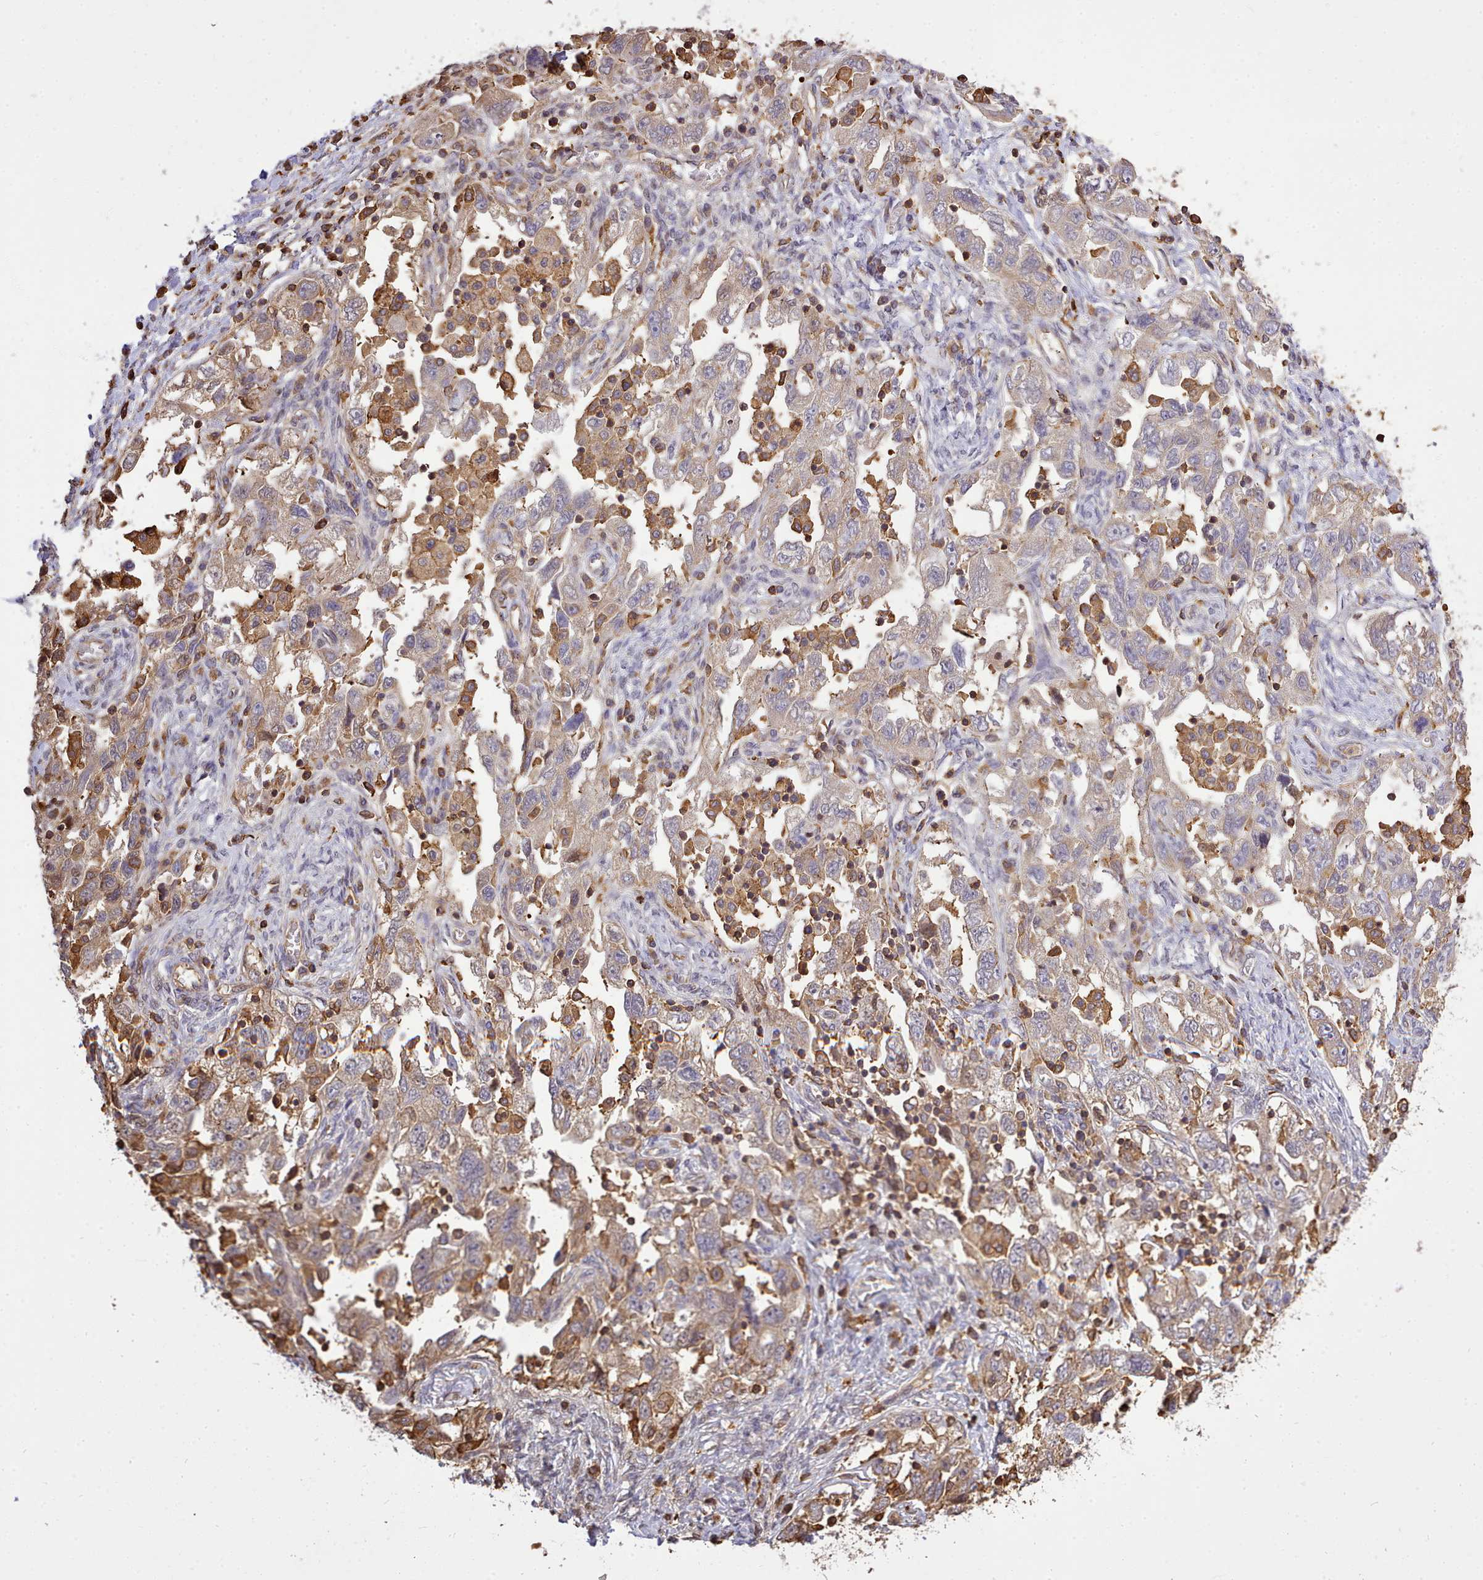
{"staining": {"intensity": "weak", "quantity": "25%-75%", "location": "cytoplasmic/membranous"}, "tissue": "ovarian cancer", "cell_type": "Tumor cells", "image_type": "cancer", "snomed": [{"axis": "morphology", "description": "Carcinoma, NOS"}, {"axis": "morphology", "description": "Cystadenocarcinoma, serous, NOS"}, {"axis": "topography", "description": "Ovary"}], "caption": "High-power microscopy captured an immunohistochemistry (IHC) micrograph of ovarian cancer (carcinoma), revealing weak cytoplasmic/membranous staining in about 25%-75% of tumor cells. The staining was performed using DAB (3,3'-diaminobenzidine), with brown indicating positive protein expression. Nuclei are stained blue with hematoxylin.", "gene": "CAPZA1", "patient": {"sex": "female", "age": 69}}